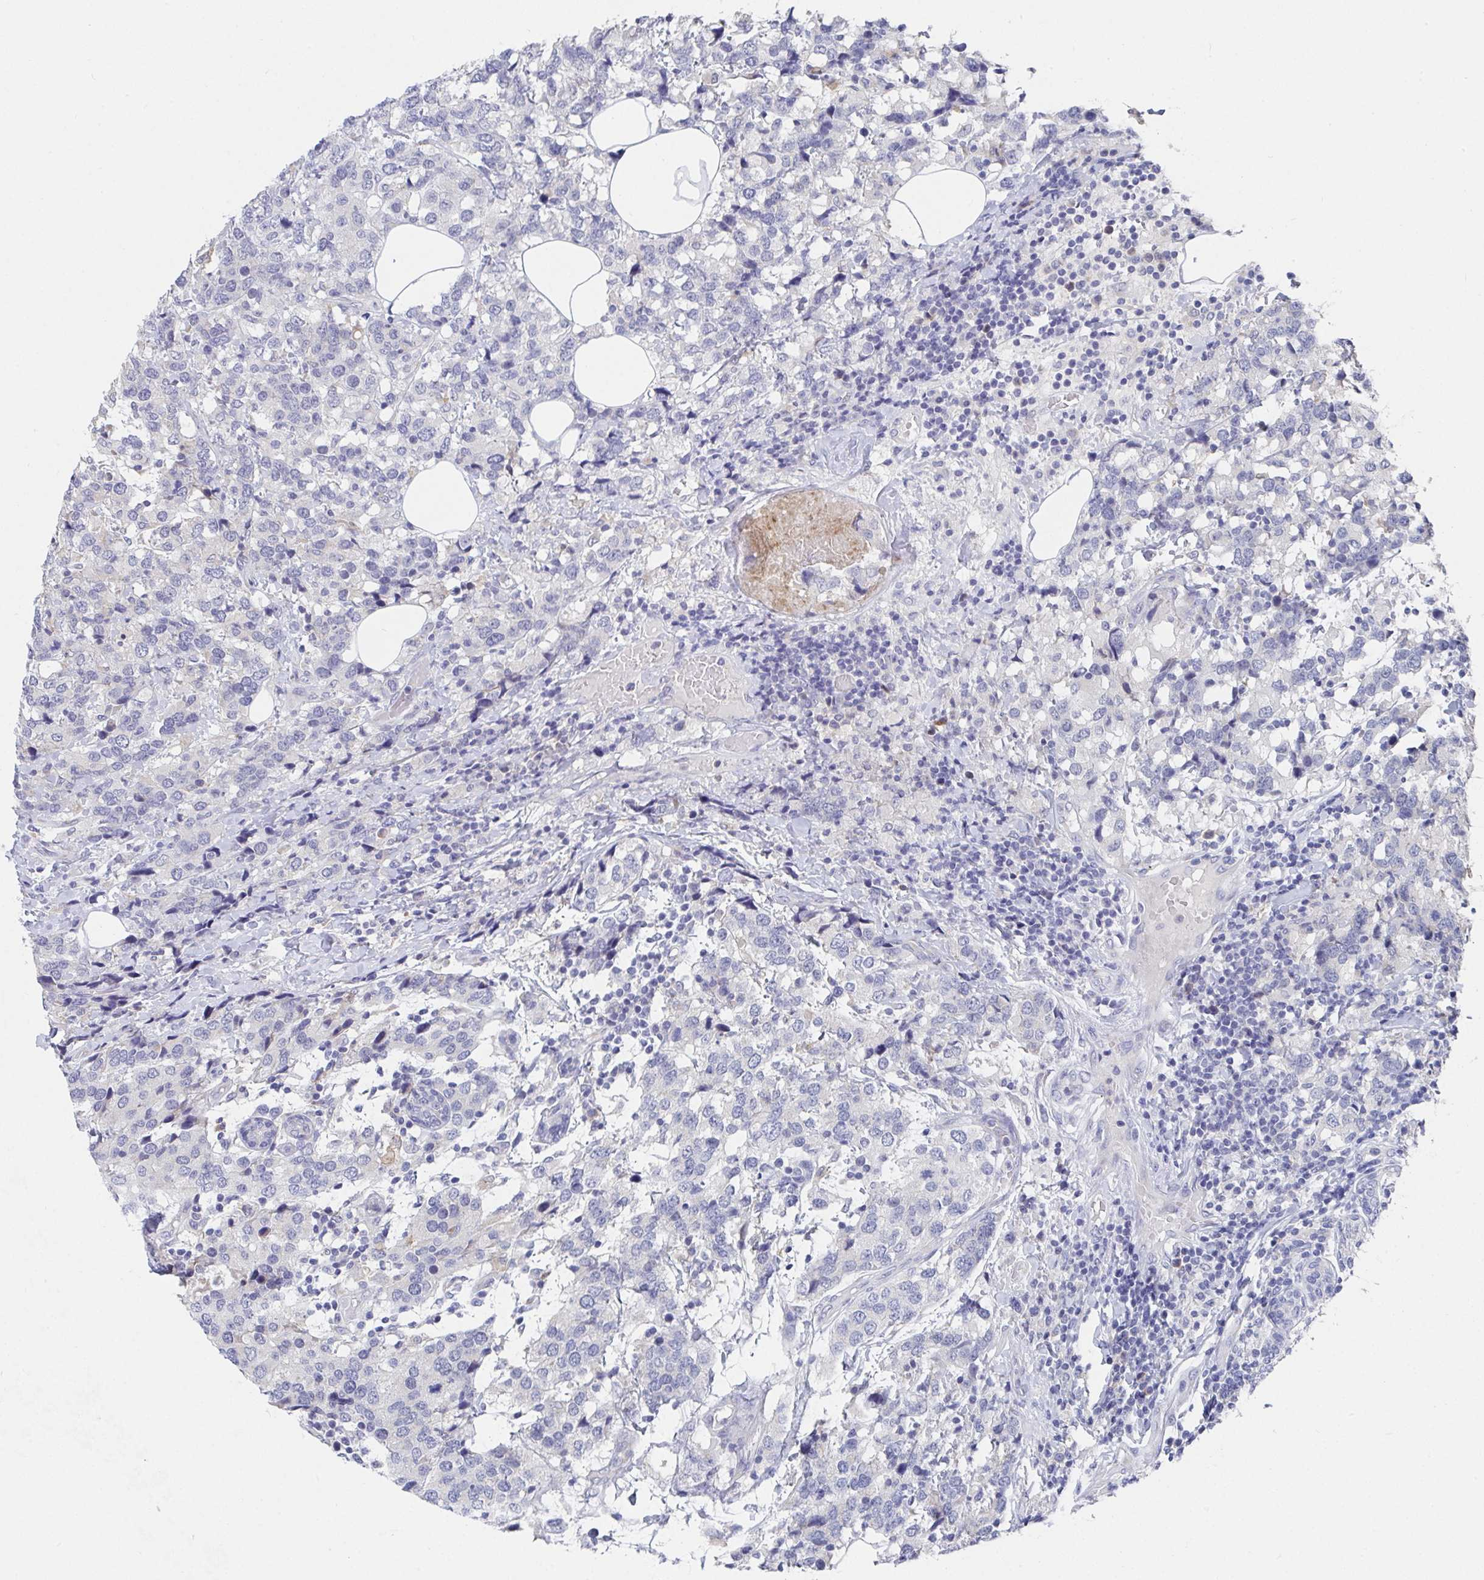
{"staining": {"intensity": "negative", "quantity": "none", "location": "none"}, "tissue": "breast cancer", "cell_type": "Tumor cells", "image_type": "cancer", "snomed": [{"axis": "morphology", "description": "Lobular carcinoma"}, {"axis": "topography", "description": "Breast"}], "caption": "The histopathology image shows no staining of tumor cells in breast lobular carcinoma. (DAB IHC visualized using brightfield microscopy, high magnification).", "gene": "TAS2R39", "patient": {"sex": "female", "age": 59}}